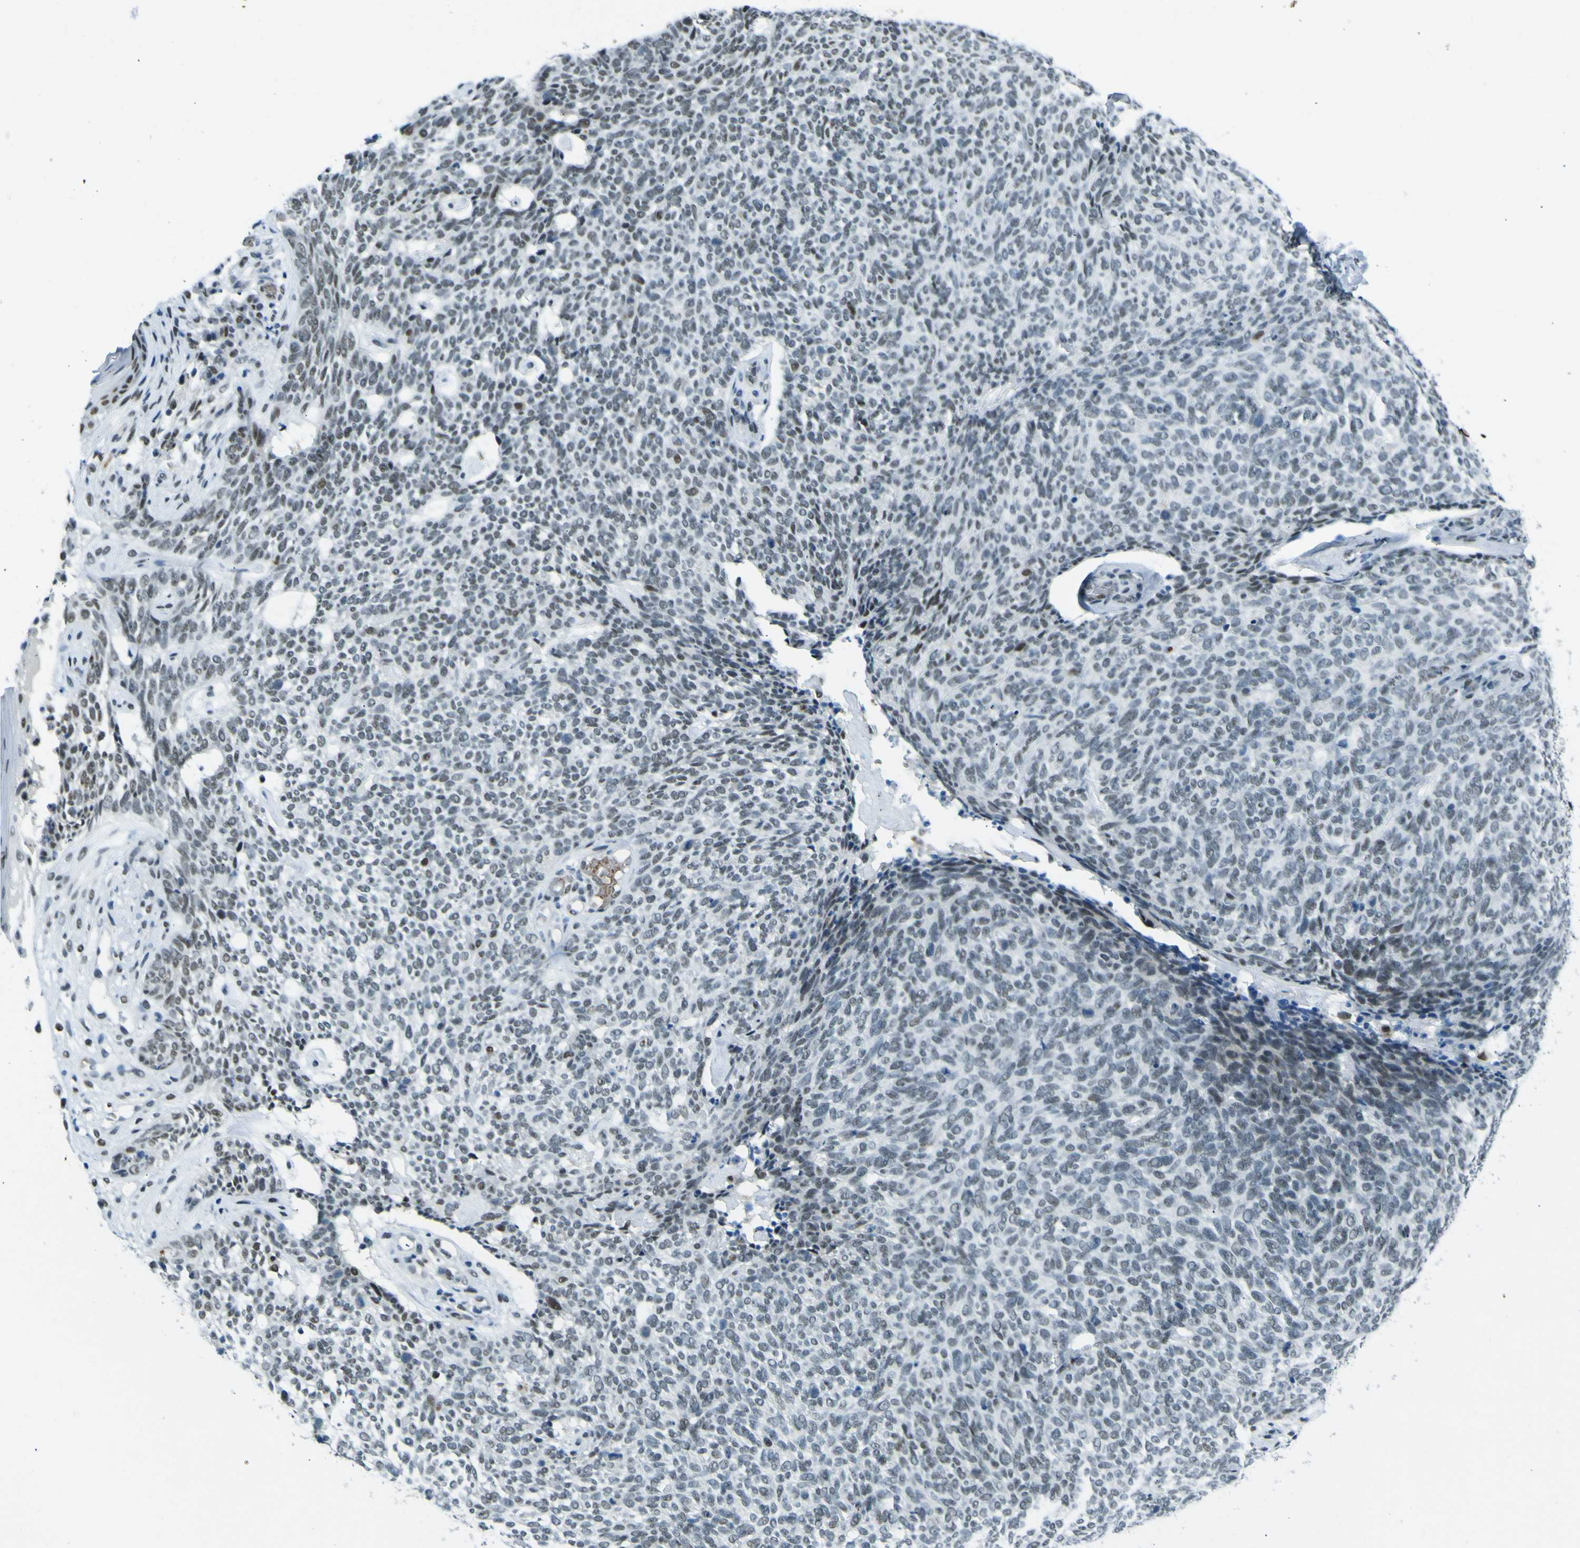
{"staining": {"intensity": "weak", "quantity": "<25%", "location": "nuclear"}, "tissue": "skin cancer", "cell_type": "Tumor cells", "image_type": "cancer", "snomed": [{"axis": "morphology", "description": "Basal cell carcinoma"}, {"axis": "topography", "description": "Skin"}], "caption": "Protein analysis of skin cancer (basal cell carcinoma) displays no significant staining in tumor cells.", "gene": "CEBPG", "patient": {"sex": "female", "age": 84}}